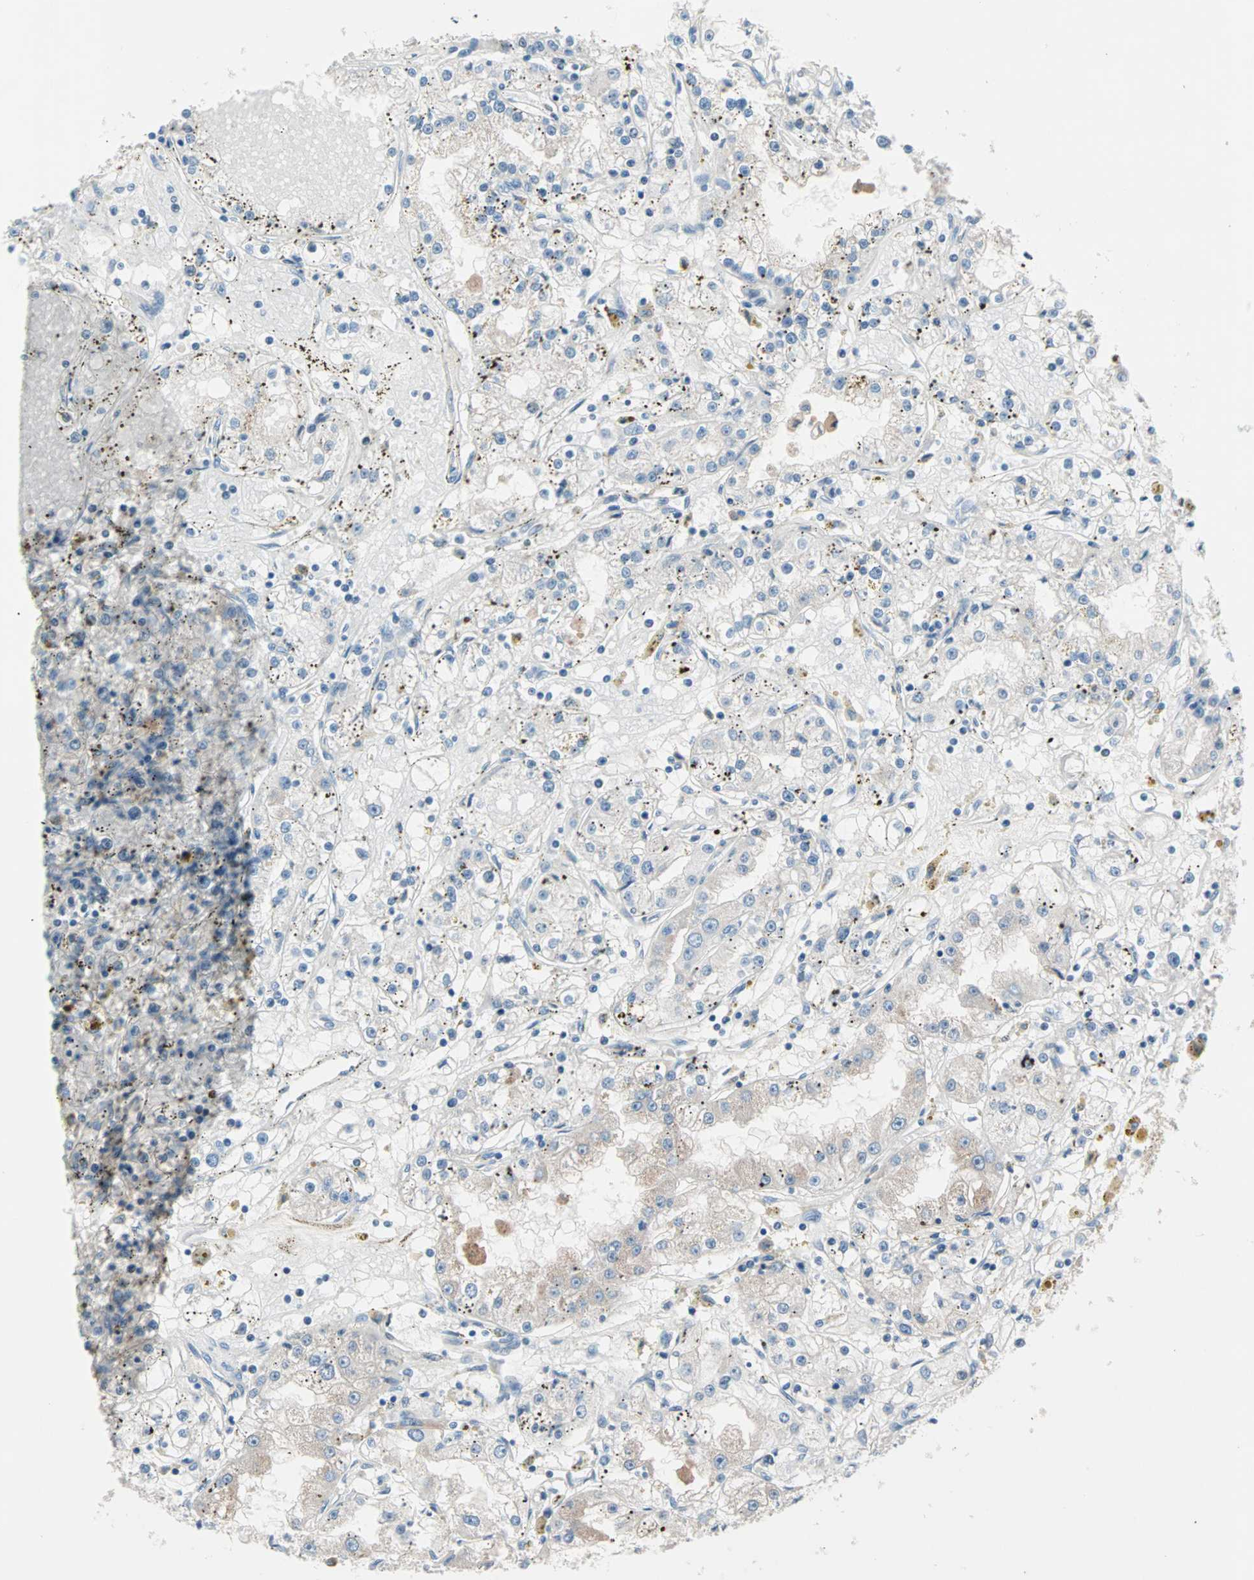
{"staining": {"intensity": "negative", "quantity": "none", "location": "none"}, "tissue": "renal cancer", "cell_type": "Tumor cells", "image_type": "cancer", "snomed": [{"axis": "morphology", "description": "Adenocarcinoma, NOS"}, {"axis": "topography", "description": "Kidney"}], "caption": "Immunohistochemistry photomicrograph of neoplastic tissue: human adenocarcinoma (renal) stained with DAB (3,3'-diaminobenzidine) displays no significant protein expression in tumor cells.", "gene": "NEFH", "patient": {"sex": "male", "age": 56}}